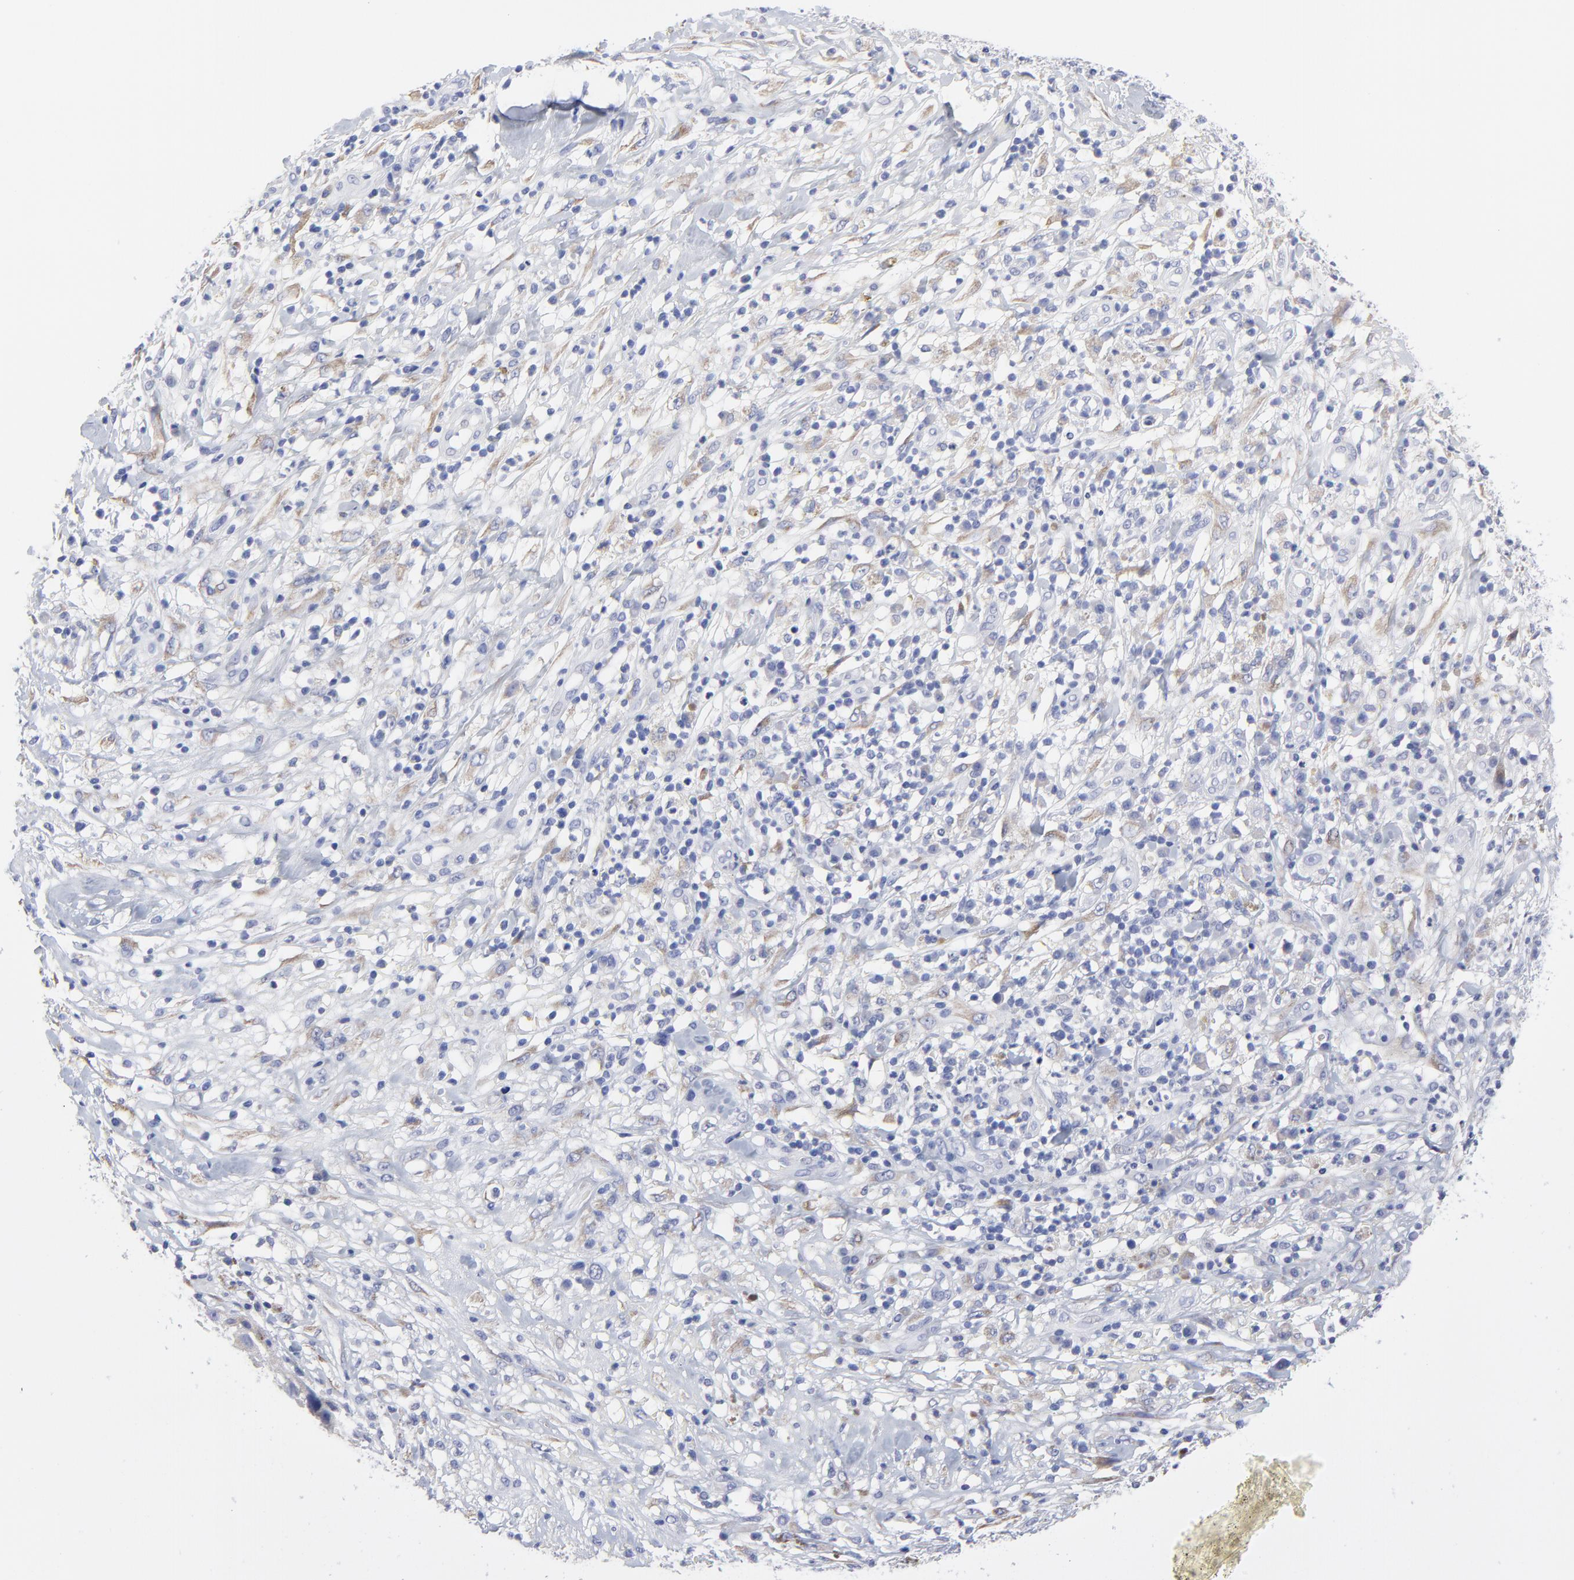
{"staining": {"intensity": "negative", "quantity": "none", "location": "none"}, "tissue": "melanoma", "cell_type": "Tumor cells", "image_type": "cancer", "snomed": [{"axis": "morphology", "description": "Necrosis, NOS"}, {"axis": "morphology", "description": "Malignant melanoma, NOS"}, {"axis": "topography", "description": "Skin"}], "caption": "There is no significant staining in tumor cells of malignant melanoma.", "gene": "DUSP9", "patient": {"sex": "female", "age": 87}}